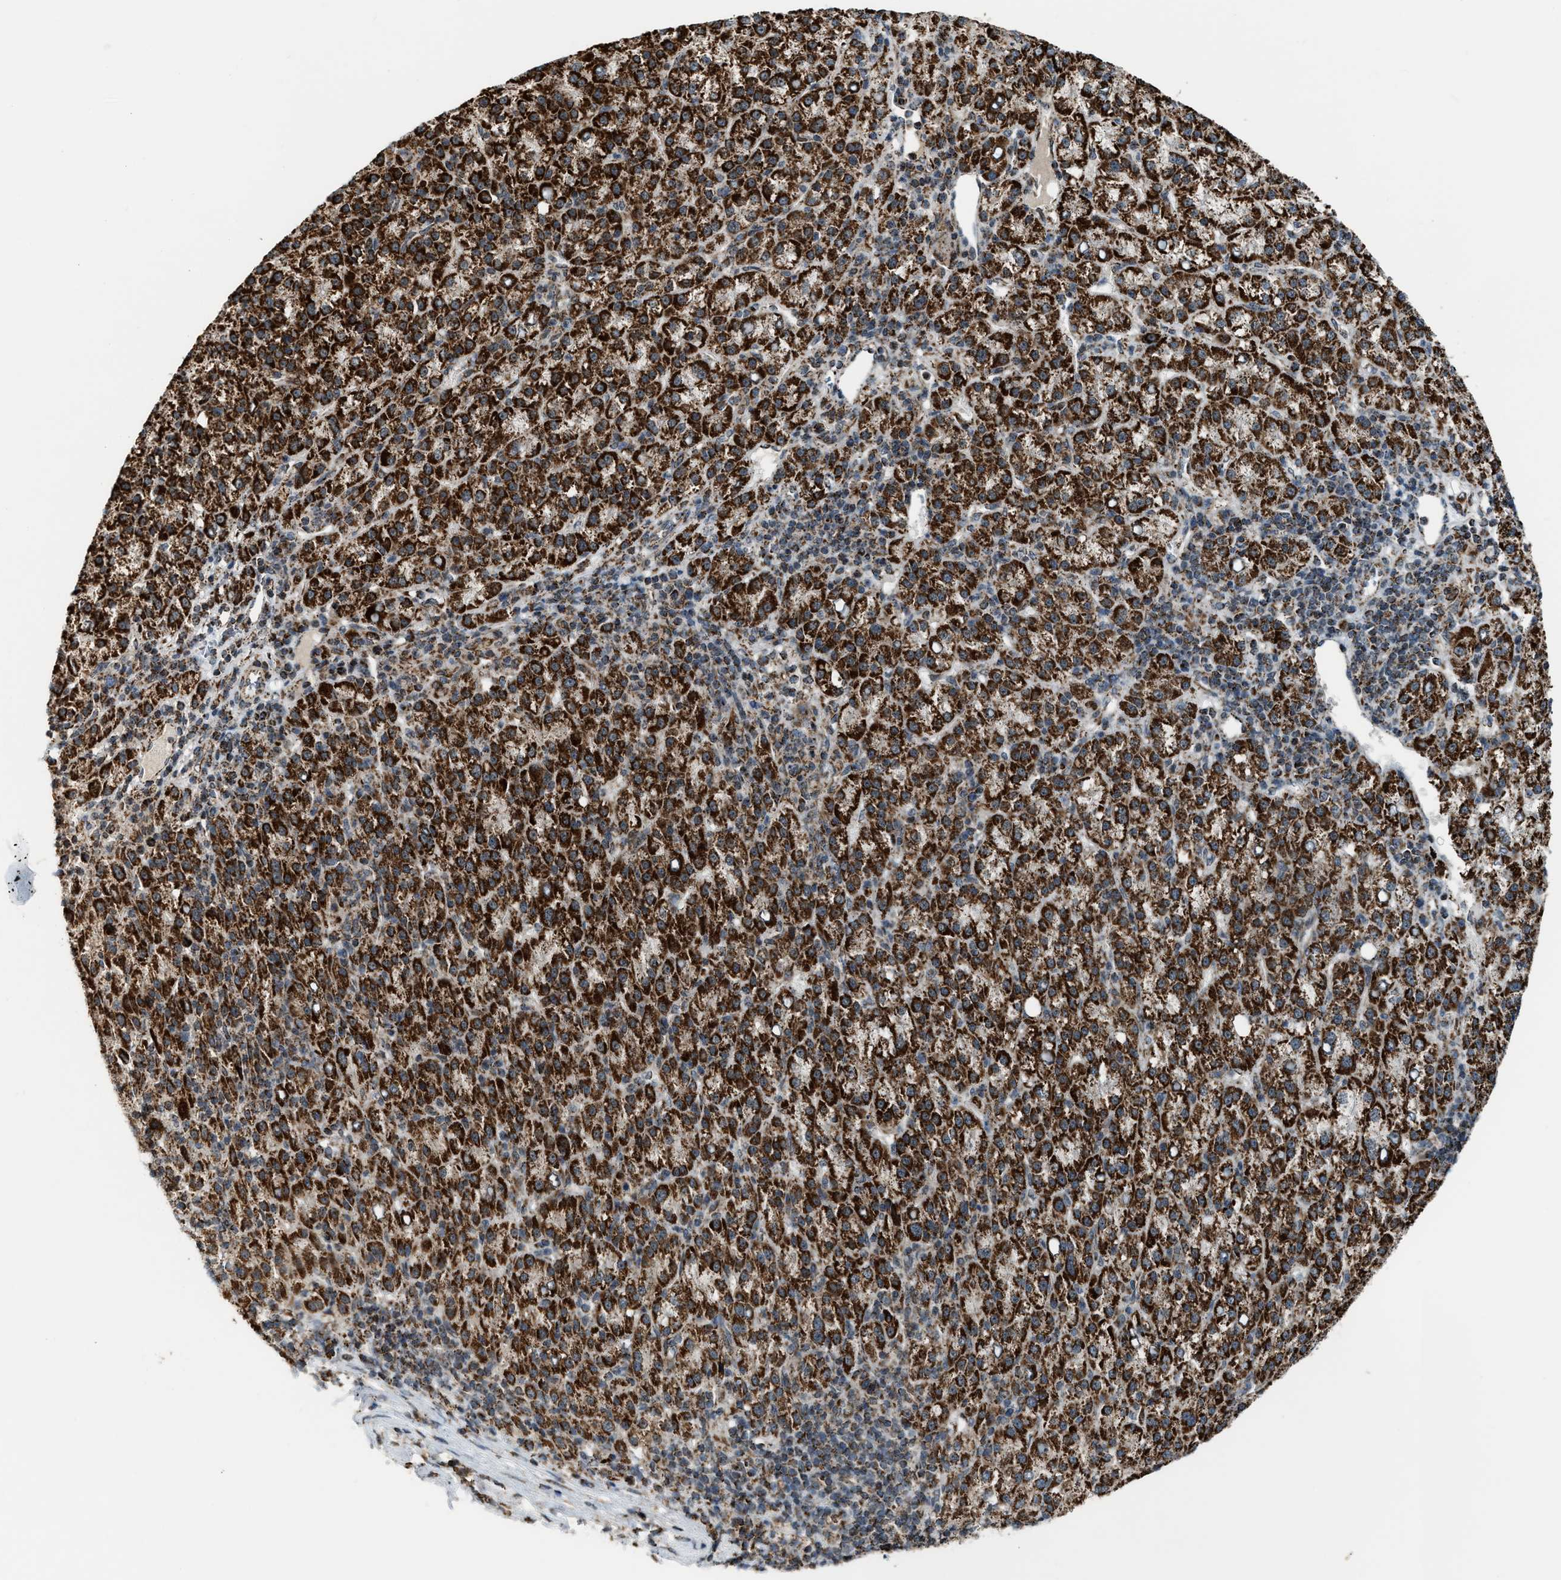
{"staining": {"intensity": "strong", "quantity": ">75%", "location": "cytoplasmic/membranous"}, "tissue": "liver cancer", "cell_type": "Tumor cells", "image_type": "cancer", "snomed": [{"axis": "morphology", "description": "Carcinoma, Hepatocellular, NOS"}, {"axis": "topography", "description": "Liver"}], "caption": "Protein analysis of liver cancer tissue exhibits strong cytoplasmic/membranous positivity in approximately >75% of tumor cells.", "gene": "CHN2", "patient": {"sex": "female", "age": 58}}